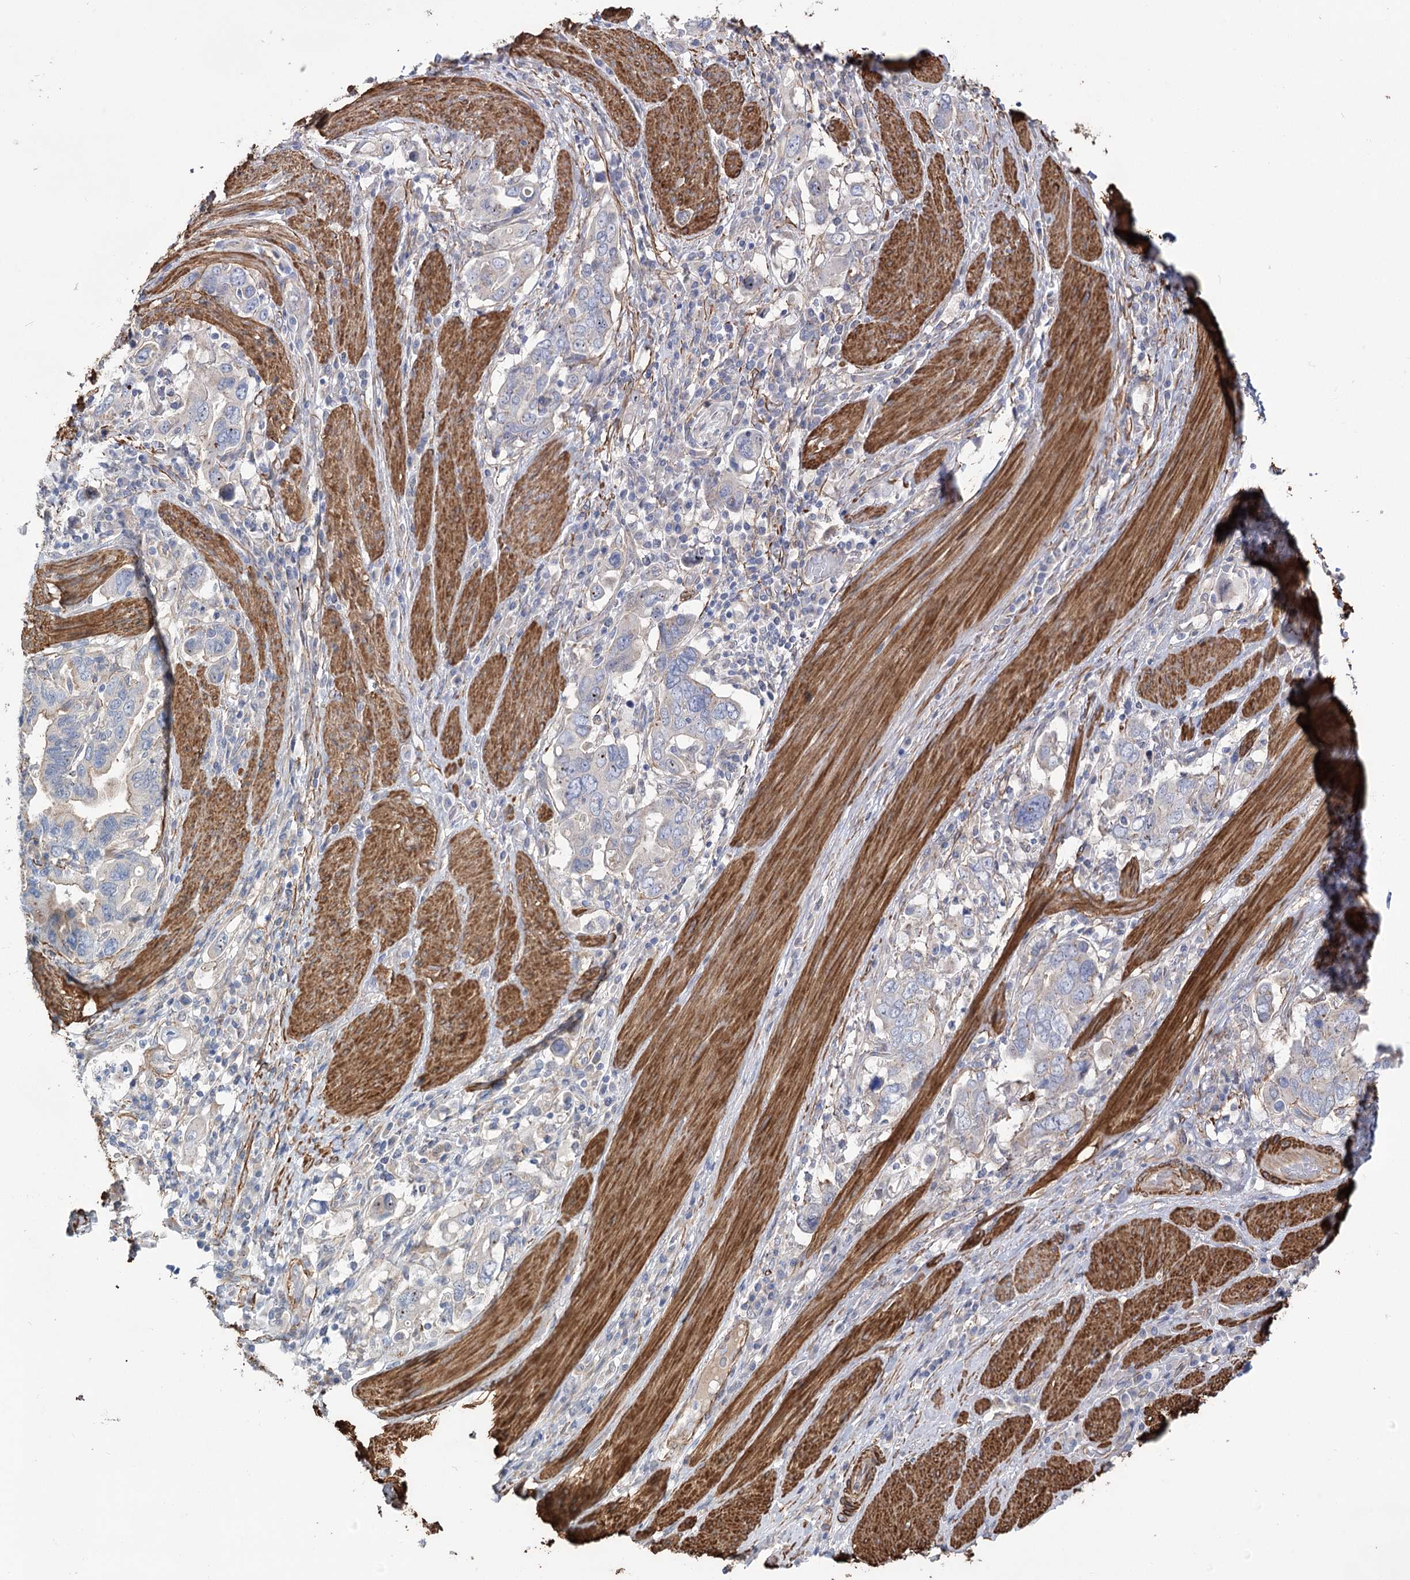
{"staining": {"intensity": "weak", "quantity": "<25%", "location": "cytoplasmic/membranous"}, "tissue": "stomach cancer", "cell_type": "Tumor cells", "image_type": "cancer", "snomed": [{"axis": "morphology", "description": "Adenocarcinoma, NOS"}, {"axis": "topography", "description": "Stomach, upper"}], "caption": "Tumor cells show no significant staining in adenocarcinoma (stomach).", "gene": "WASHC3", "patient": {"sex": "male", "age": 62}}